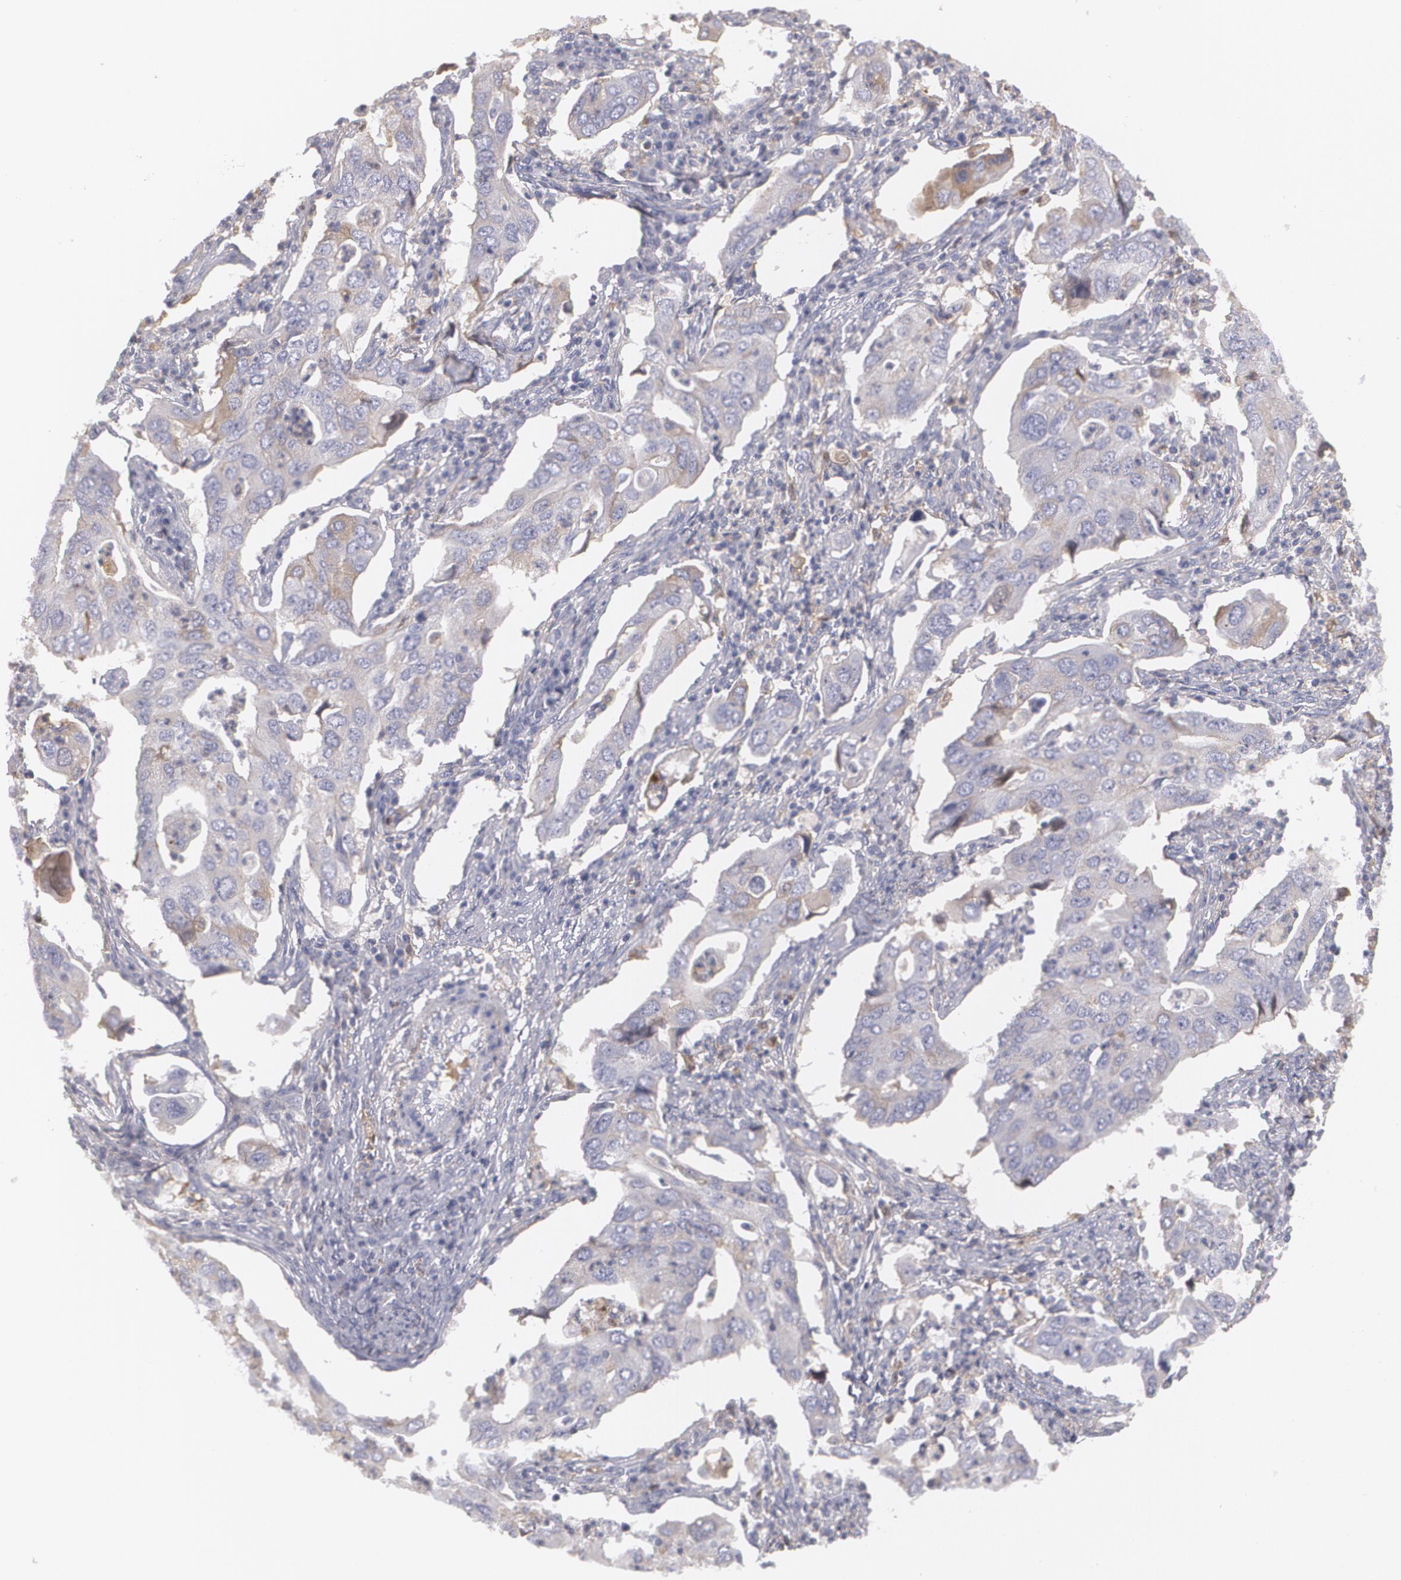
{"staining": {"intensity": "weak", "quantity": "<25%", "location": "cytoplasmic/membranous"}, "tissue": "lung cancer", "cell_type": "Tumor cells", "image_type": "cancer", "snomed": [{"axis": "morphology", "description": "Adenocarcinoma, NOS"}, {"axis": "topography", "description": "Lung"}], "caption": "This is a photomicrograph of immunohistochemistry (IHC) staining of lung cancer, which shows no positivity in tumor cells.", "gene": "SERPINA1", "patient": {"sex": "male", "age": 48}}